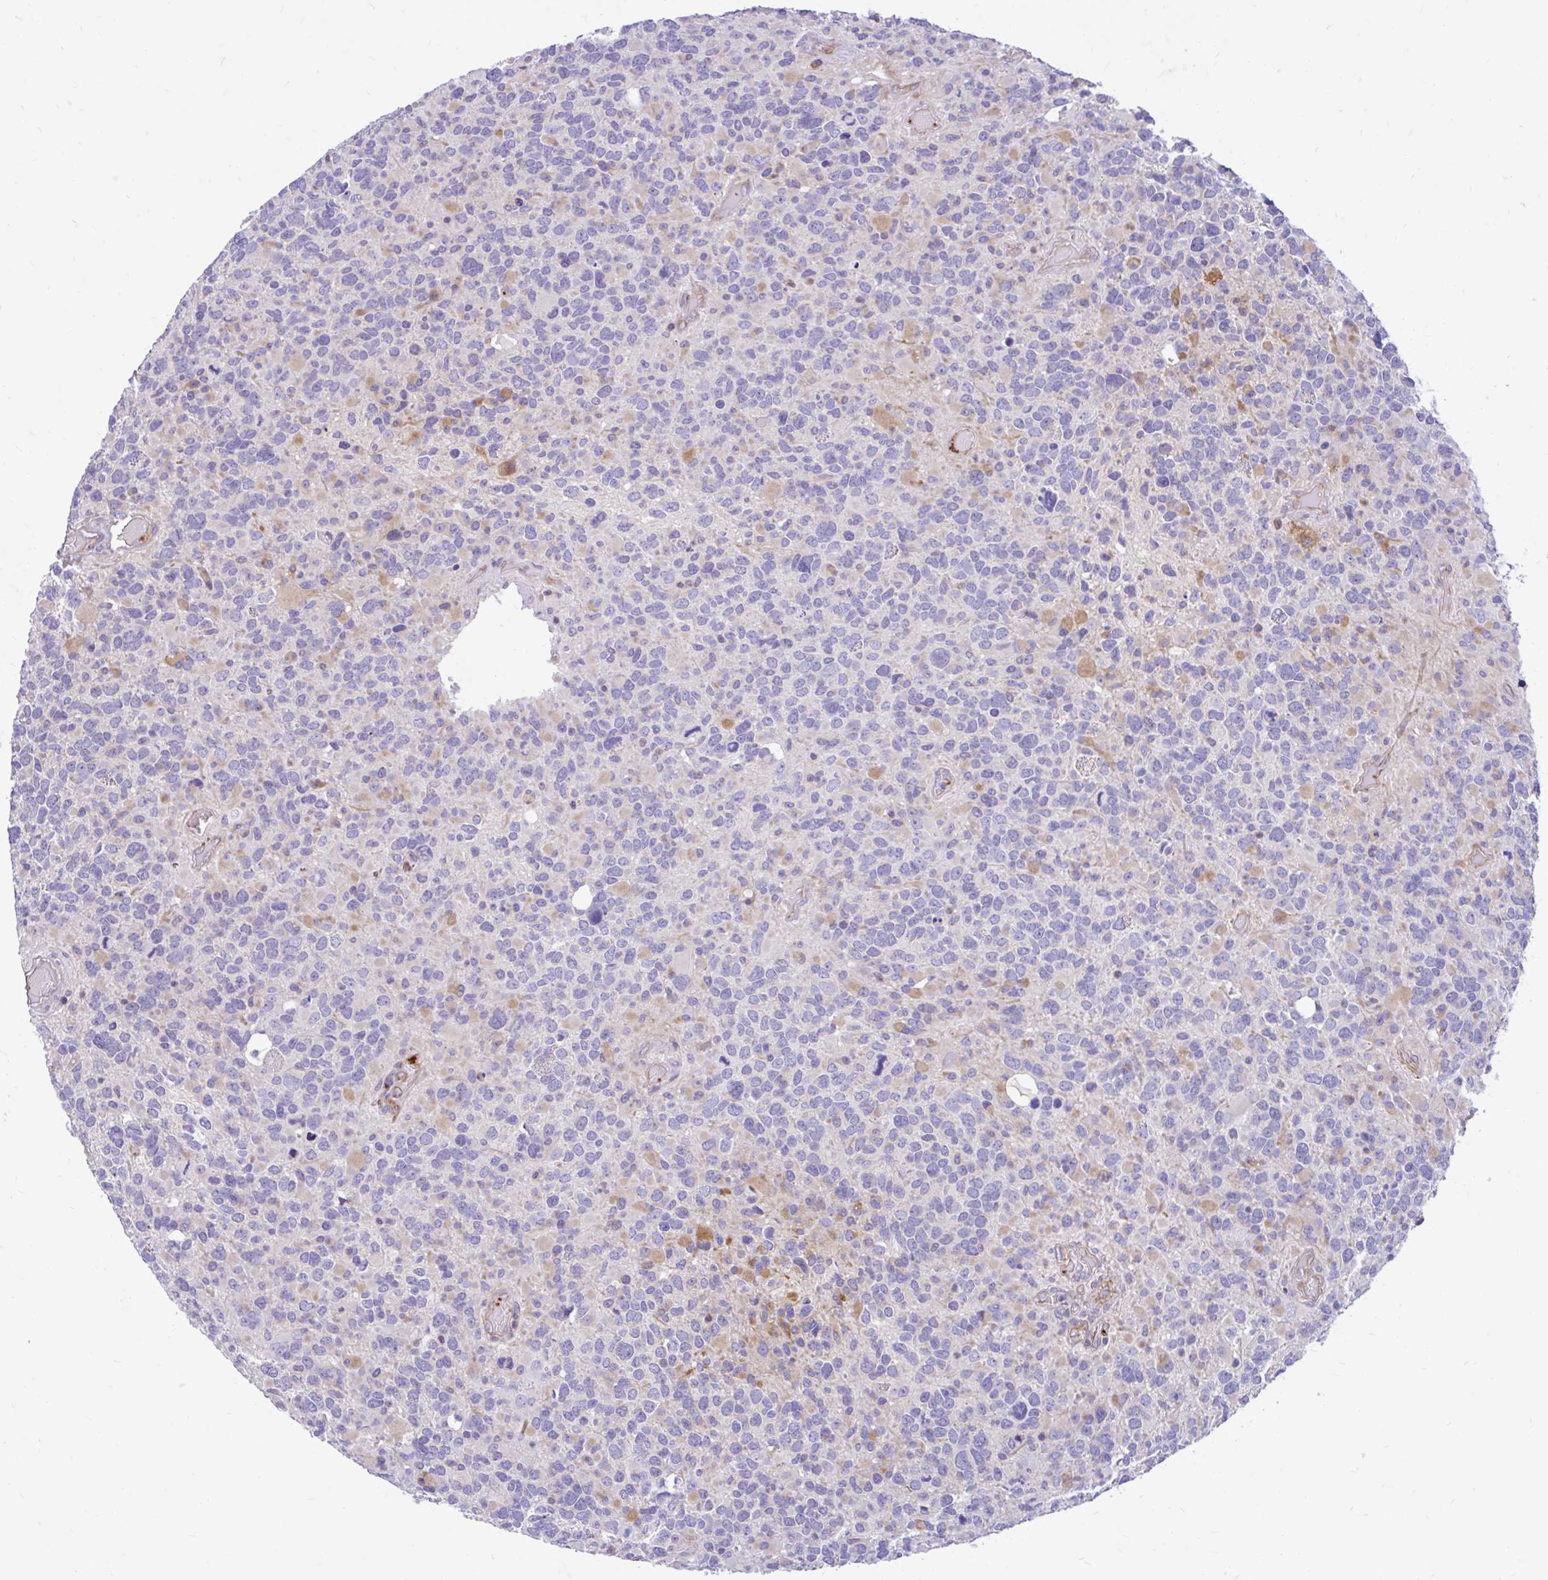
{"staining": {"intensity": "negative", "quantity": "none", "location": "none"}, "tissue": "glioma", "cell_type": "Tumor cells", "image_type": "cancer", "snomed": [{"axis": "morphology", "description": "Glioma, malignant, High grade"}, {"axis": "topography", "description": "Brain"}], "caption": "This micrograph is of glioma stained with immunohistochemistry (IHC) to label a protein in brown with the nuclei are counter-stained blue. There is no staining in tumor cells.", "gene": "ESPNL", "patient": {"sex": "female", "age": 40}}